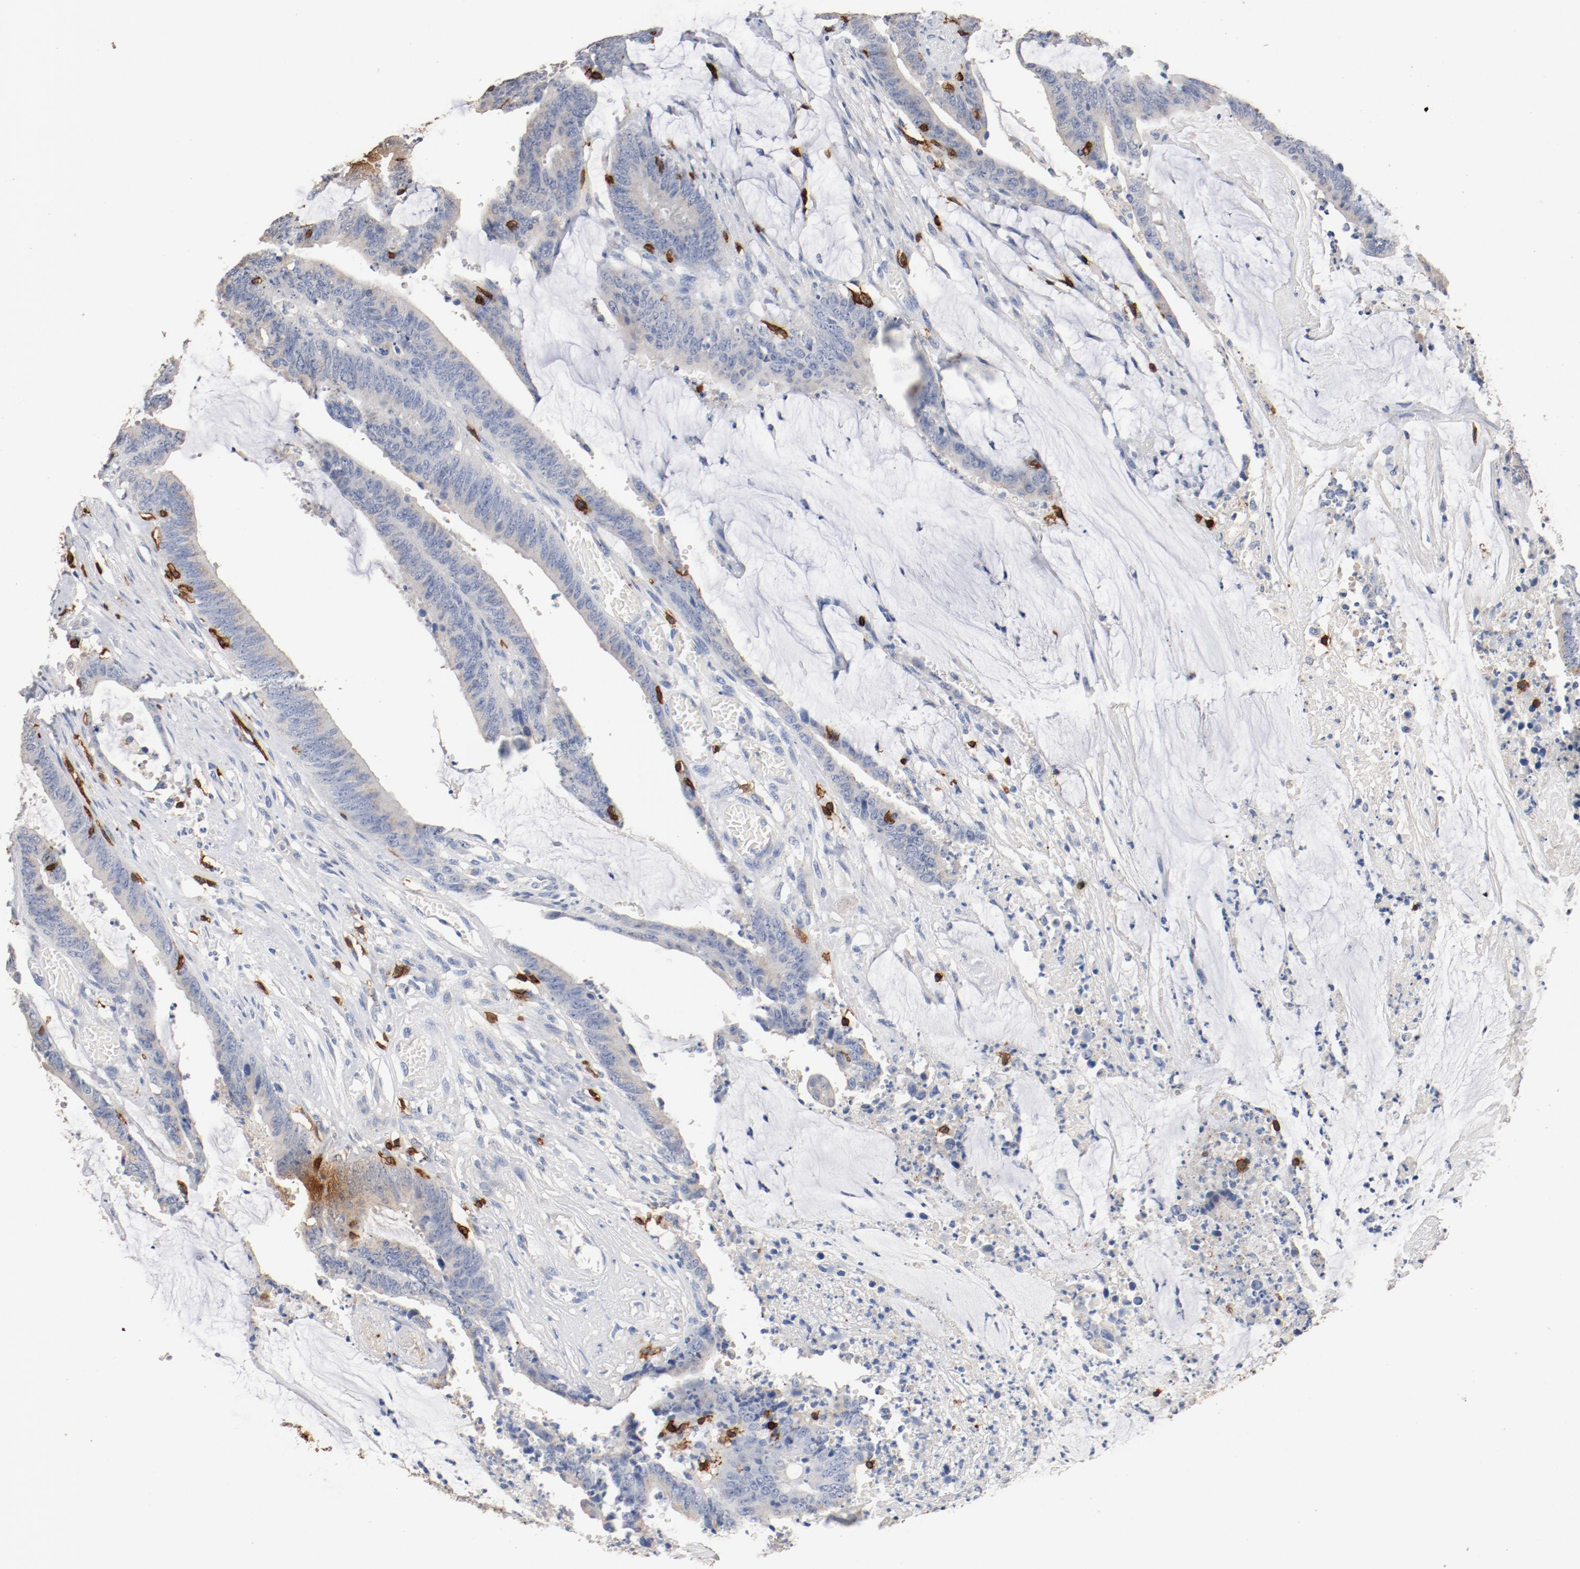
{"staining": {"intensity": "negative", "quantity": "none", "location": "none"}, "tissue": "colorectal cancer", "cell_type": "Tumor cells", "image_type": "cancer", "snomed": [{"axis": "morphology", "description": "Adenocarcinoma, NOS"}, {"axis": "topography", "description": "Rectum"}], "caption": "High power microscopy micrograph of an IHC image of adenocarcinoma (colorectal), revealing no significant expression in tumor cells.", "gene": "CD247", "patient": {"sex": "female", "age": 66}}